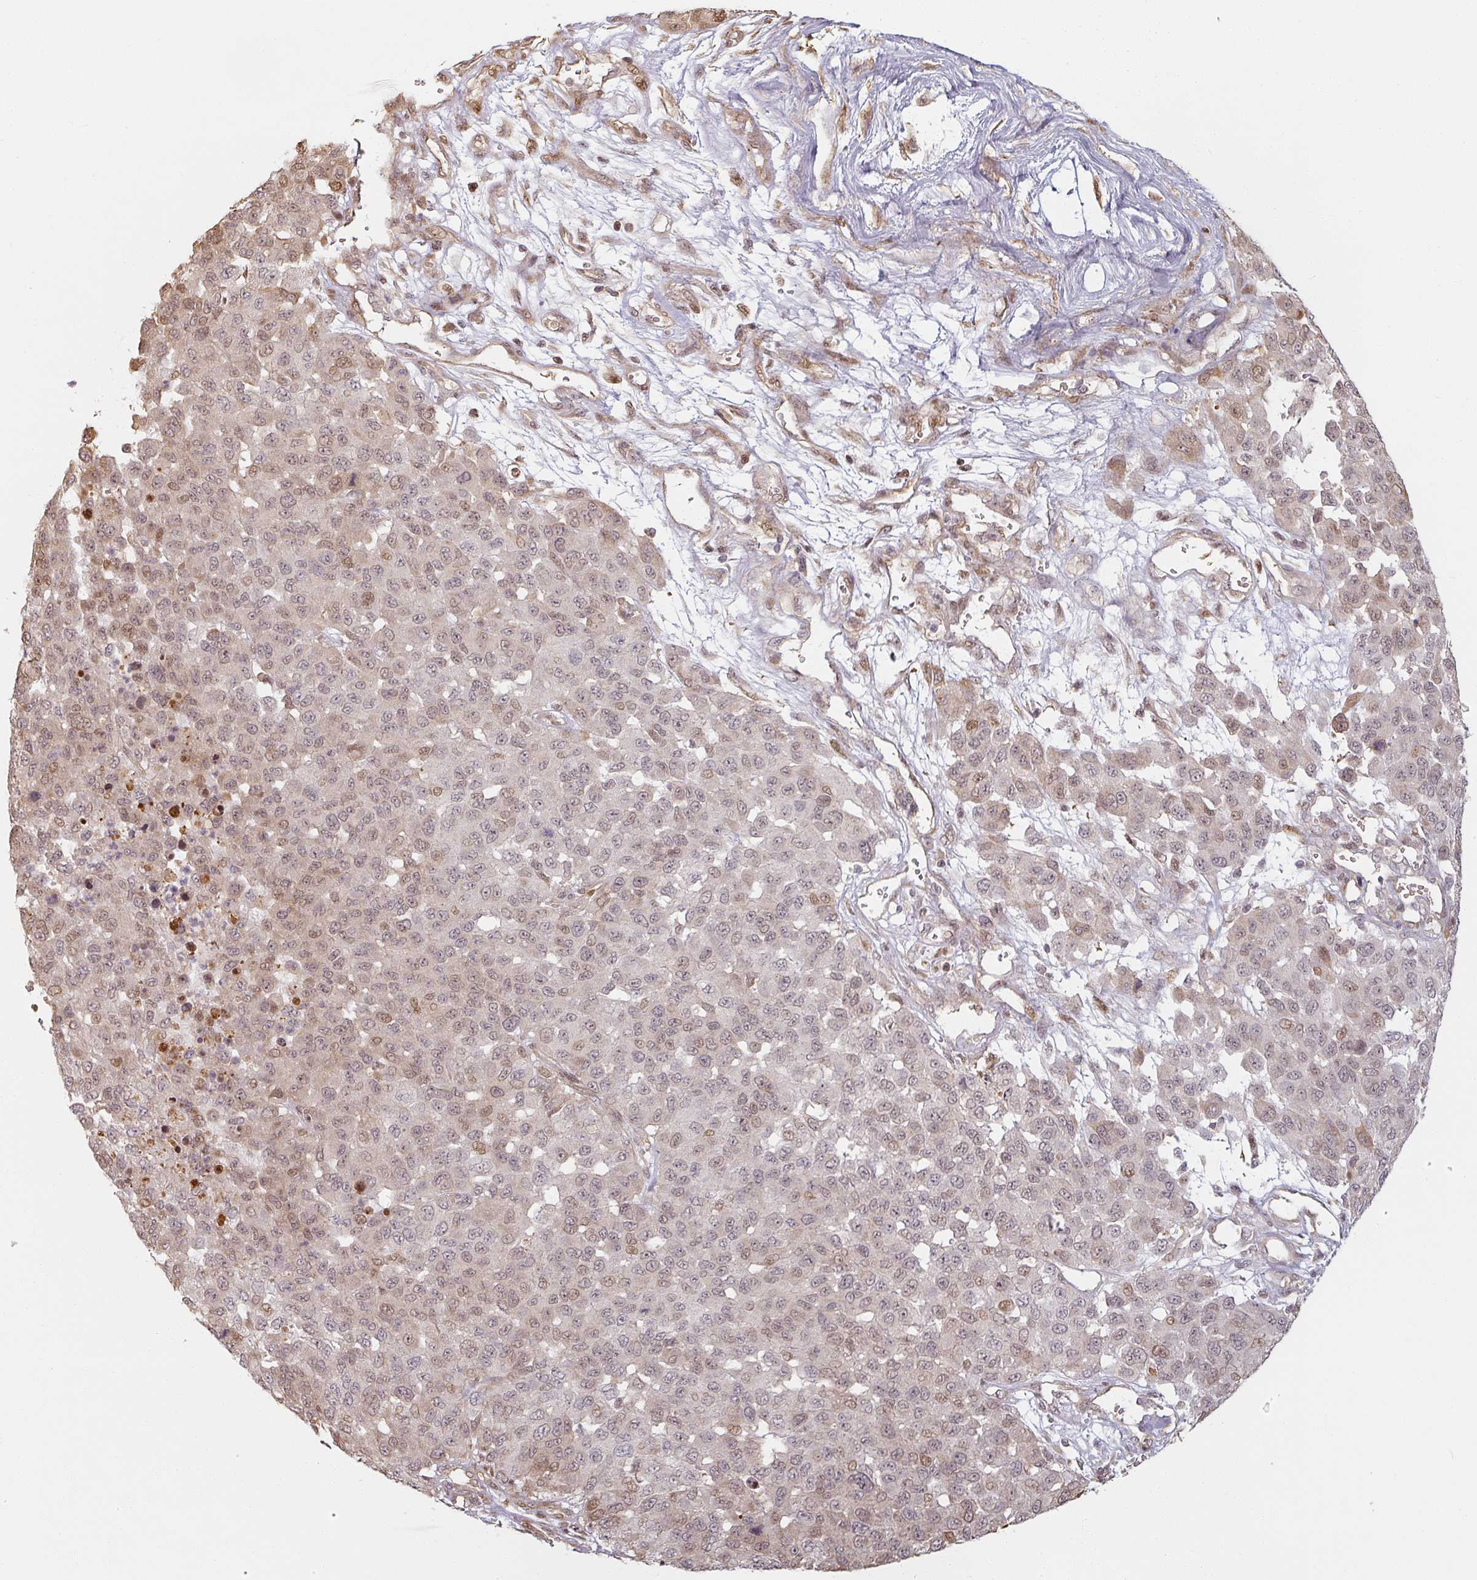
{"staining": {"intensity": "weak", "quantity": ">75%", "location": "cytoplasmic/membranous,nuclear"}, "tissue": "melanoma", "cell_type": "Tumor cells", "image_type": "cancer", "snomed": [{"axis": "morphology", "description": "Malignant melanoma, NOS"}, {"axis": "topography", "description": "Skin"}], "caption": "Immunohistochemistry (IHC) histopathology image of human melanoma stained for a protein (brown), which displays low levels of weak cytoplasmic/membranous and nuclear positivity in about >75% of tumor cells.", "gene": "MED19", "patient": {"sex": "male", "age": 62}}